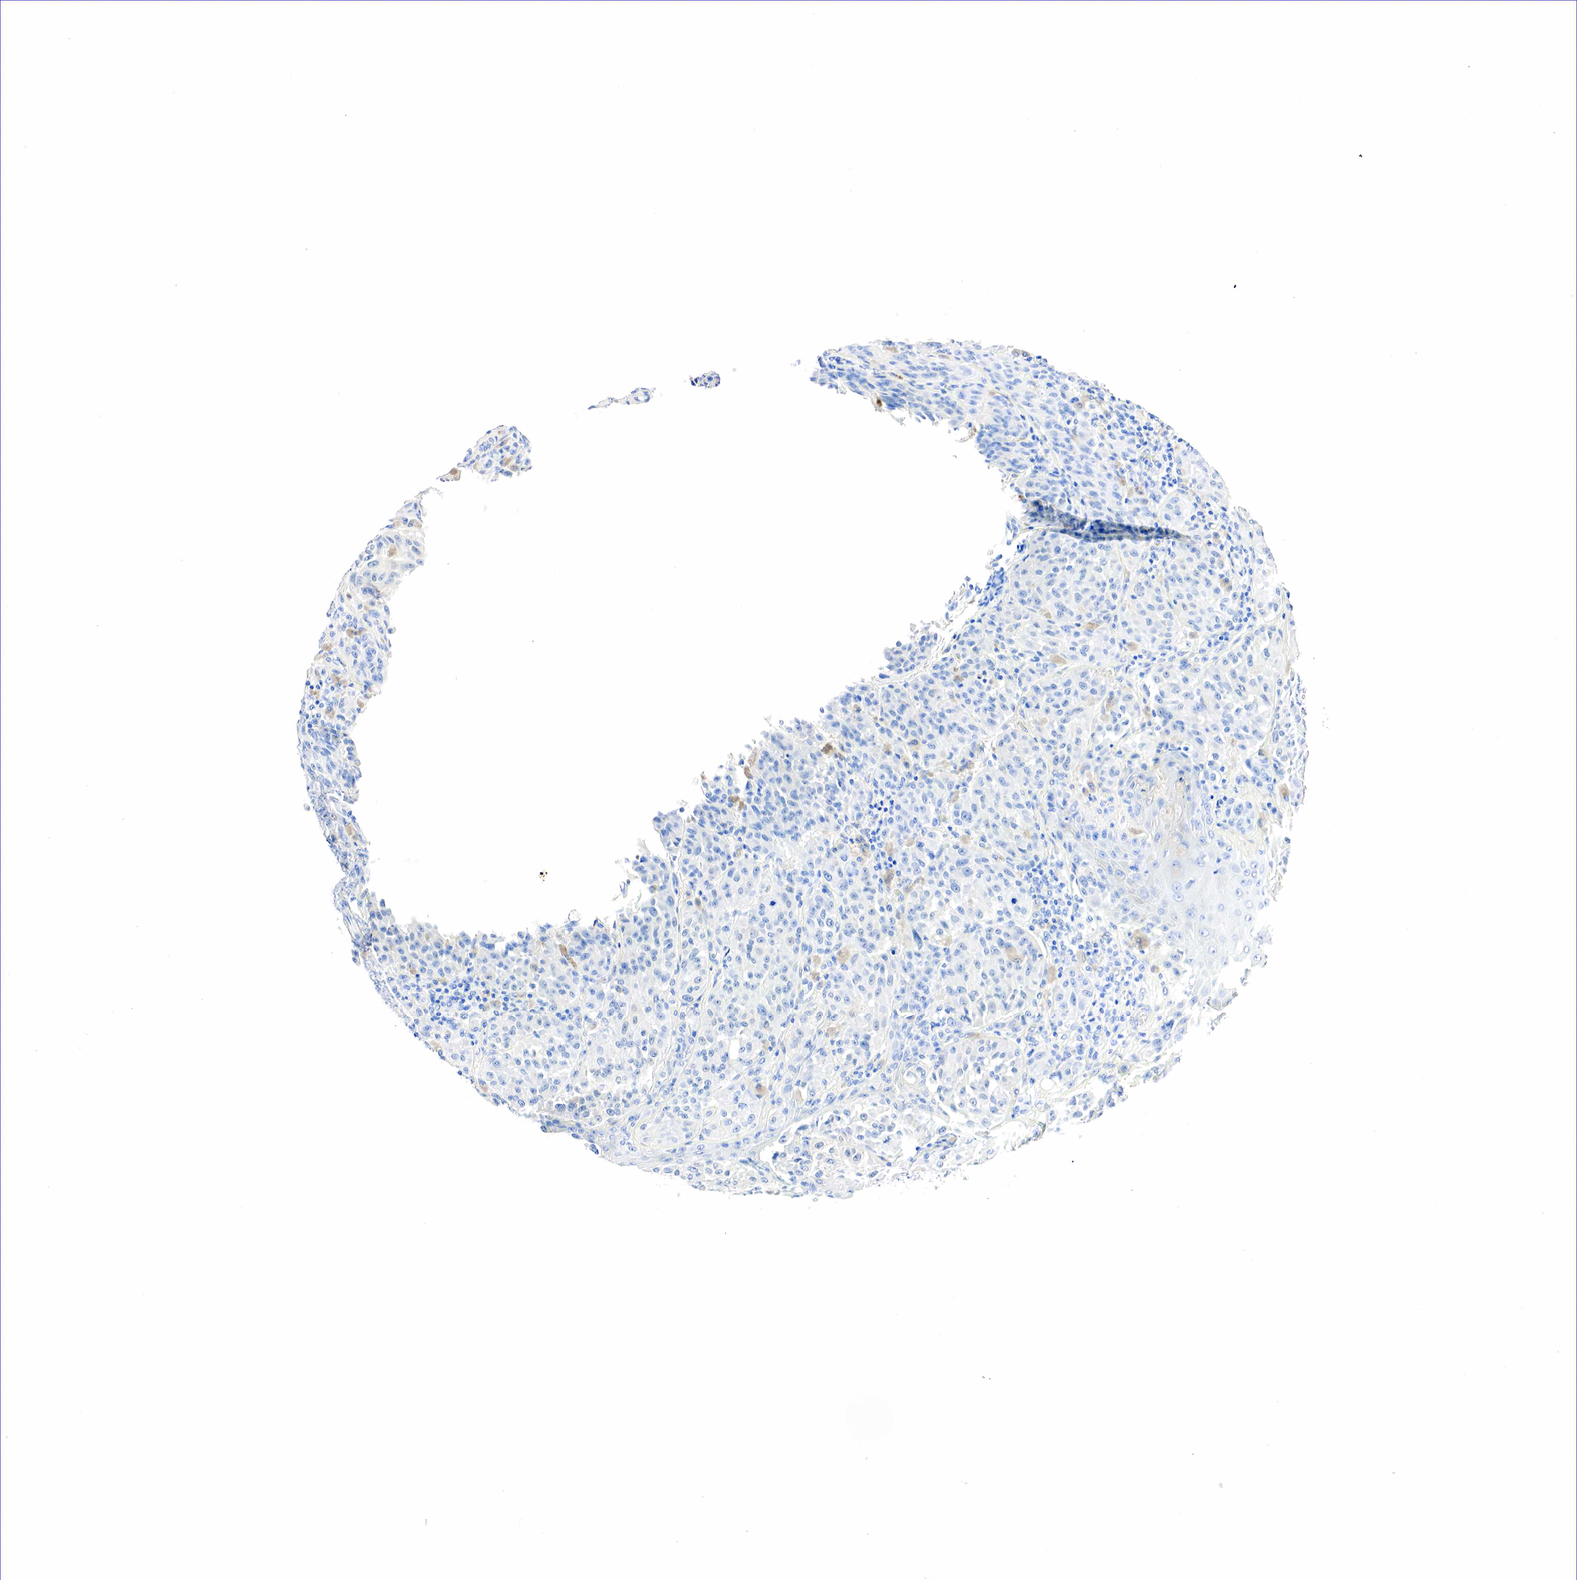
{"staining": {"intensity": "negative", "quantity": "none", "location": "none"}, "tissue": "melanoma", "cell_type": "Tumor cells", "image_type": "cancer", "snomed": [{"axis": "morphology", "description": "Malignant melanoma, NOS"}, {"axis": "topography", "description": "Skin"}], "caption": "Immunohistochemistry (IHC) image of neoplastic tissue: human melanoma stained with DAB shows no significant protein expression in tumor cells.", "gene": "NKX2-1", "patient": {"sex": "male", "age": 44}}